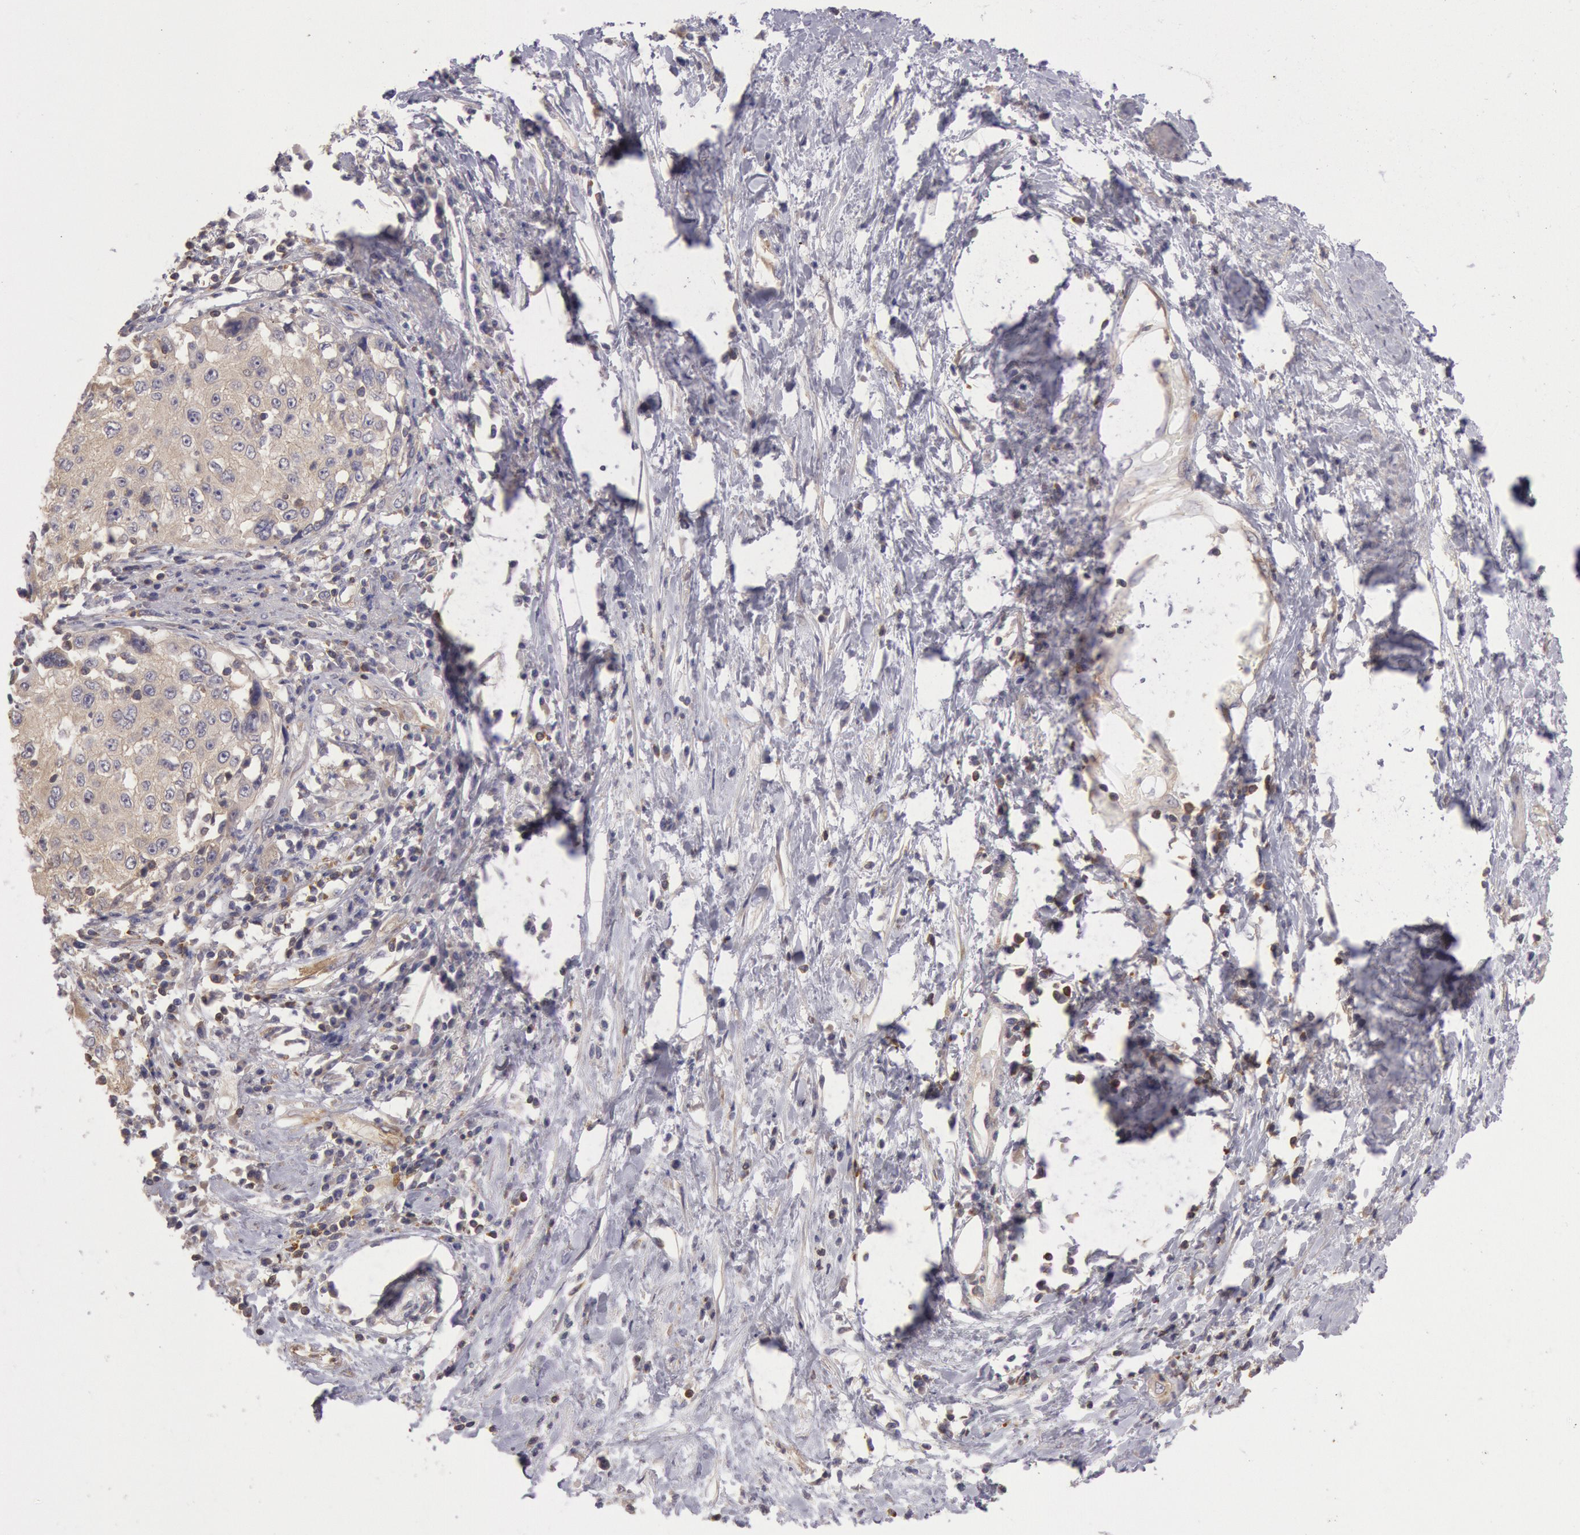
{"staining": {"intensity": "weak", "quantity": ">75%", "location": "cytoplasmic/membranous"}, "tissue": "cervical cancer", "cell_type": "Tumor cells", "image_type": "cancer", "snomed": [{"axis": "morphology", "description": "Squamous cell carcinoma, NOS"}, {"axis": "topography", "description": "Cervix"}], "caption": "Immunohistochemistry (IHC) (DAB (3,3'-diaminobenzidine)) staining of human cervical cancer demonstrates weak cytoplasmic/membranous protein staining in about >75% of tumor cells. (DAB (3,3'-diaminobenzidine) IHC with brightfield microscopy, high magnification).", "gene": "NMT2", "patient": {"sex": "female", "age": 57}}